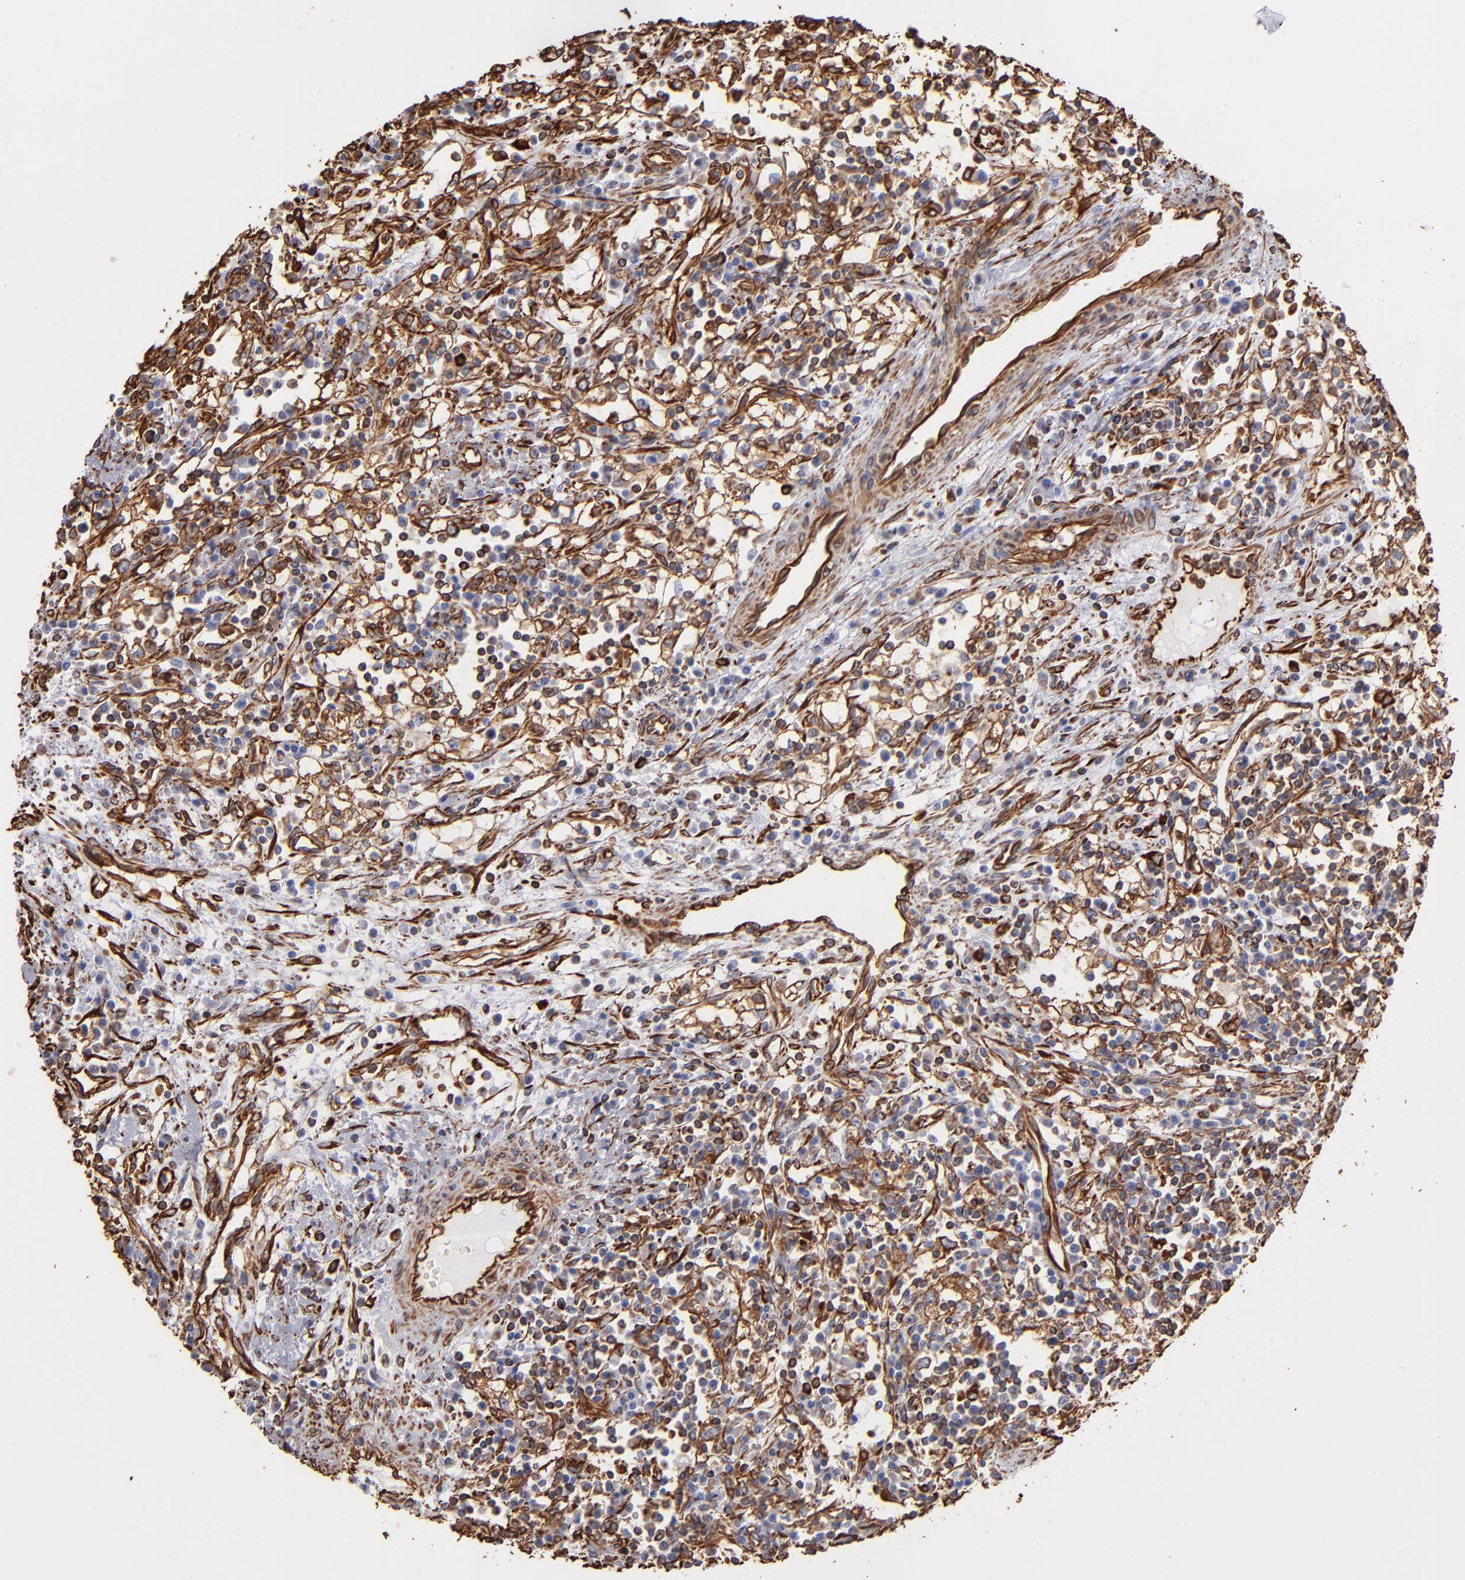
{"staining": {"intensity": "strong", "quantity": "25%-75%", "location": "cytoplasmic/membranous"}, "tissue": "renal cancer", "cell_type": "Tumor cells", "image_type": "cancer", "snomed": [{"axis": "morphology", "description": "Adenocarcinoma, NOS"}, {"axis": "topography", "description": "Kidney"}], "caption": "About 25%-75% of tumor cells in human renal adenocarcinoma reveal strong cytoplasmic/membranous protein positivity as visualized by brown immunohistochemical staining.", "gene": "VIM", "patient": {"sex": "male", "age": 82}}